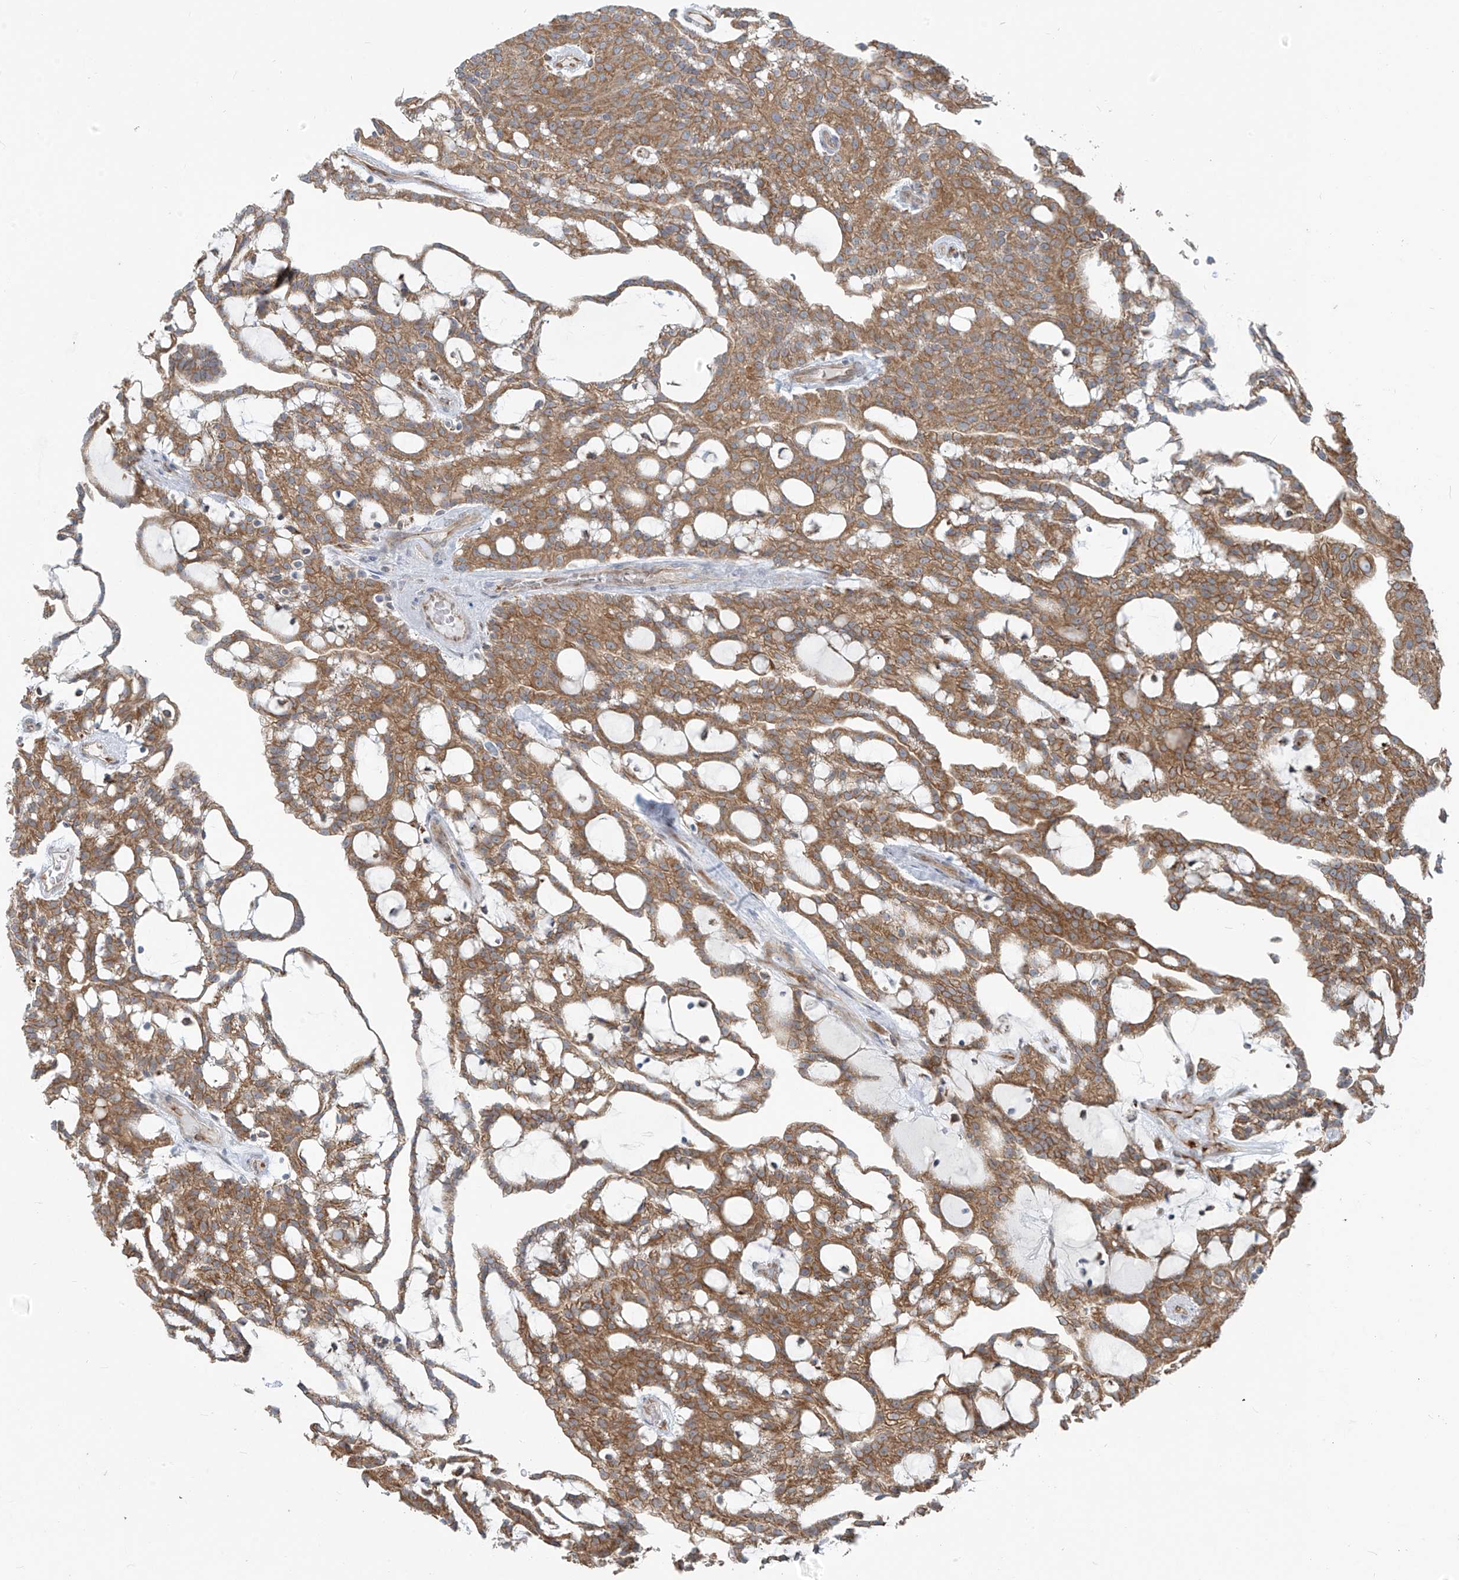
{"staining": {"intensity": "moderate", "quantity": ">75%", "location": "cytoplasmic/membranous"}, "tissue": "renal cancer", "cell_type": "Tumor cells", "image_type": "cancer", "snomed": [{"axis": "morphology", "description": "Adenocarcinoma, NOS"}, {"axis": "topography", "description": "Kidney"}], "caption": "Immunohistochemical staining of renal cancer demonstrates medium levels of moderate cytoplasmic/membranous protein staining in about >75% of tumor cells.", "gene": "KATNIP", "patient": {"sex": "male", "age": 63}}